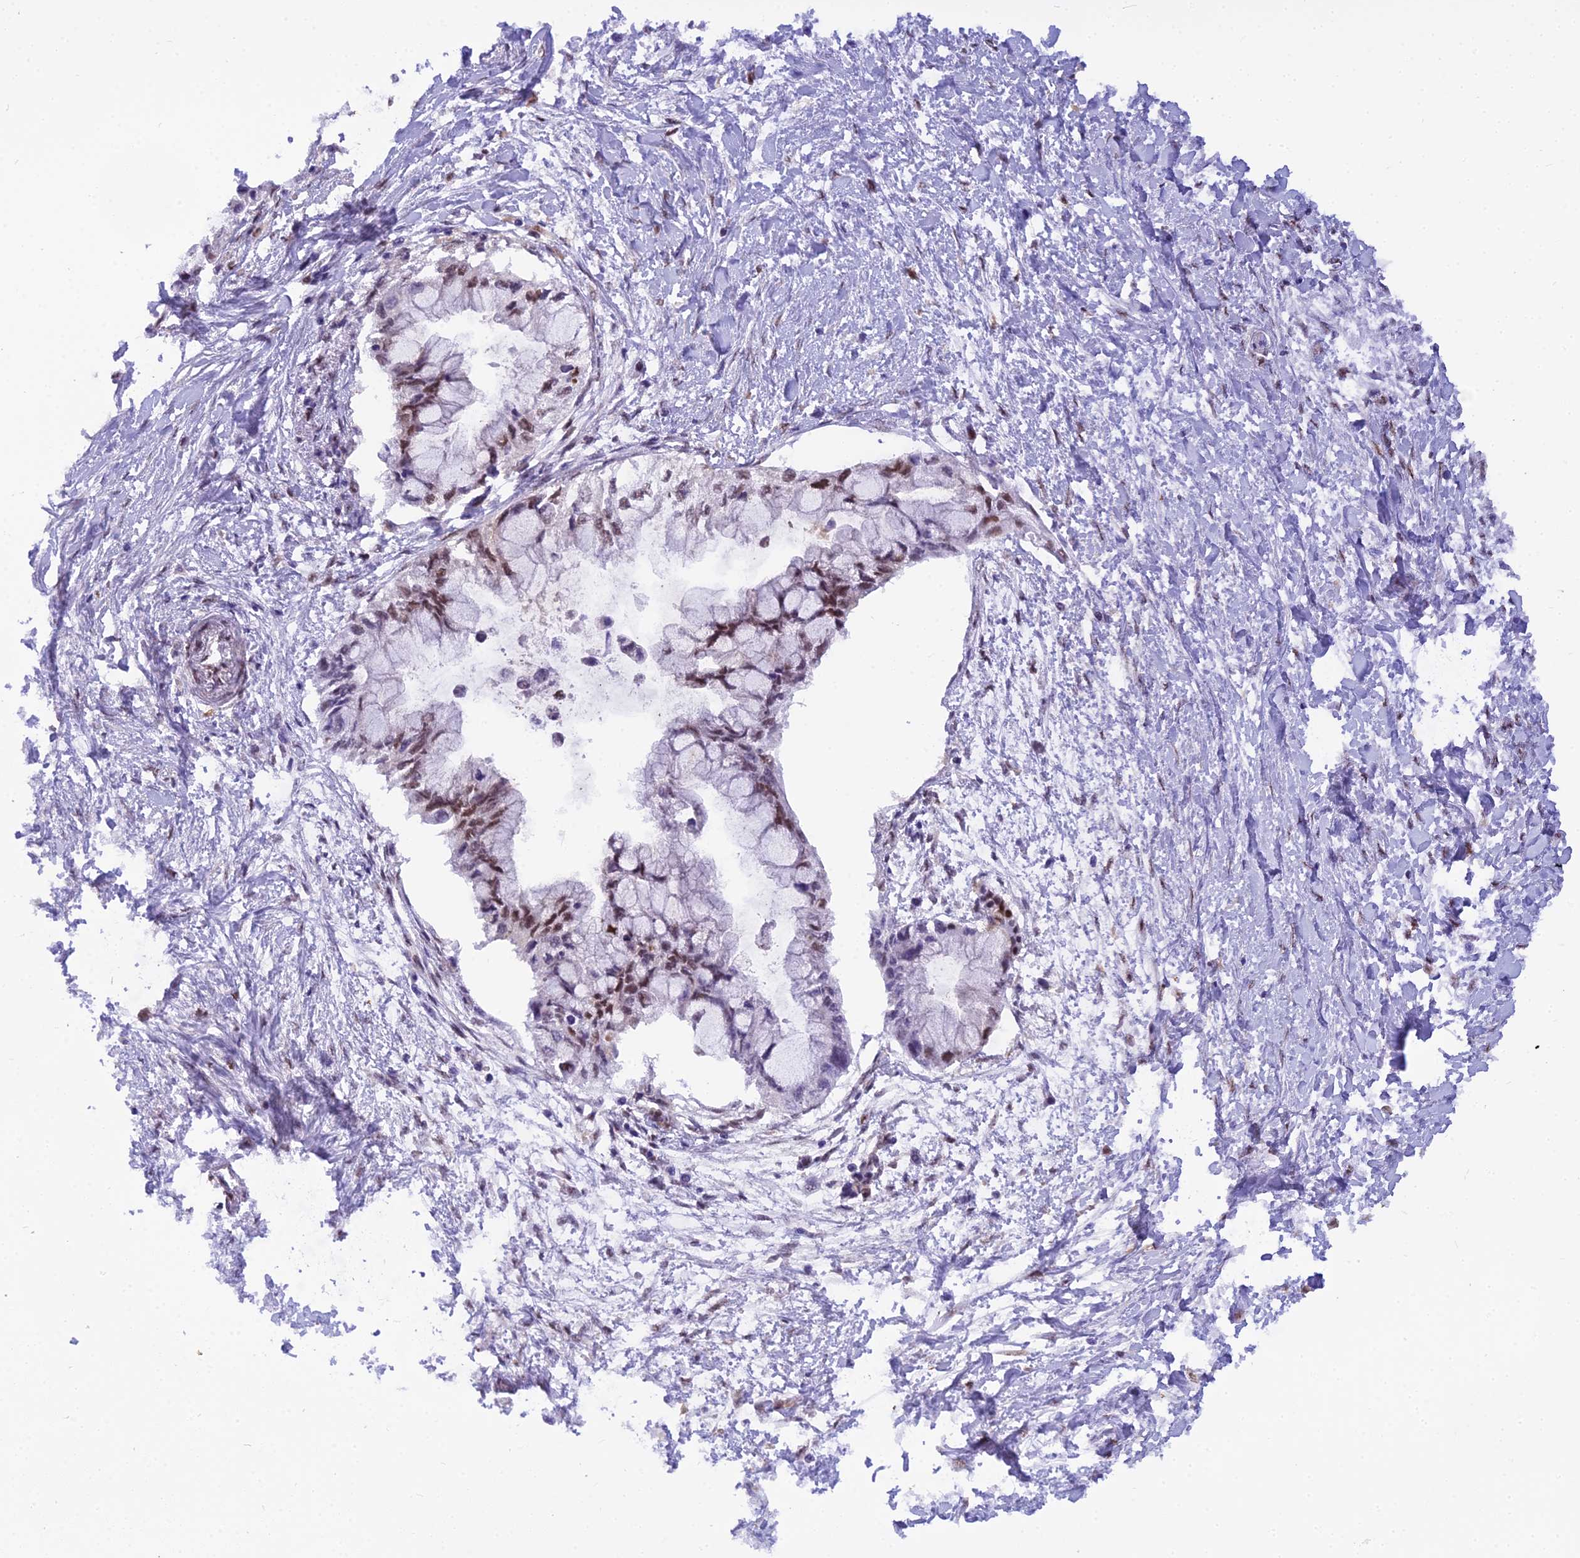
{"staining": {"intensity": "moderate", "quantity": "25%-75%", "location": "nuclear"}, "tissue": "pancreatic cancer", "cell_type": "Tumor cells", "image_type": "cancer", "snomed": [{"axis": "morphology", "description": "Adenocarcinoma, NOS"}, {"axis": "topography", "description": "Pancreas"}], "caption": "IHC staining of pancreatic cancer, which shows medium levels of moderate nuclear expression in approximately 25%-75% of tumor cells indicating moderate nuclear protein staining. The staining was performed using DAB (3,3'-diaminobenzidine) (brown) for protein detection and nuclei were counterstained in hematoxylin (blue).", "gene": "NPEPL1", "patient": {"sex": "male", "age": 48}}